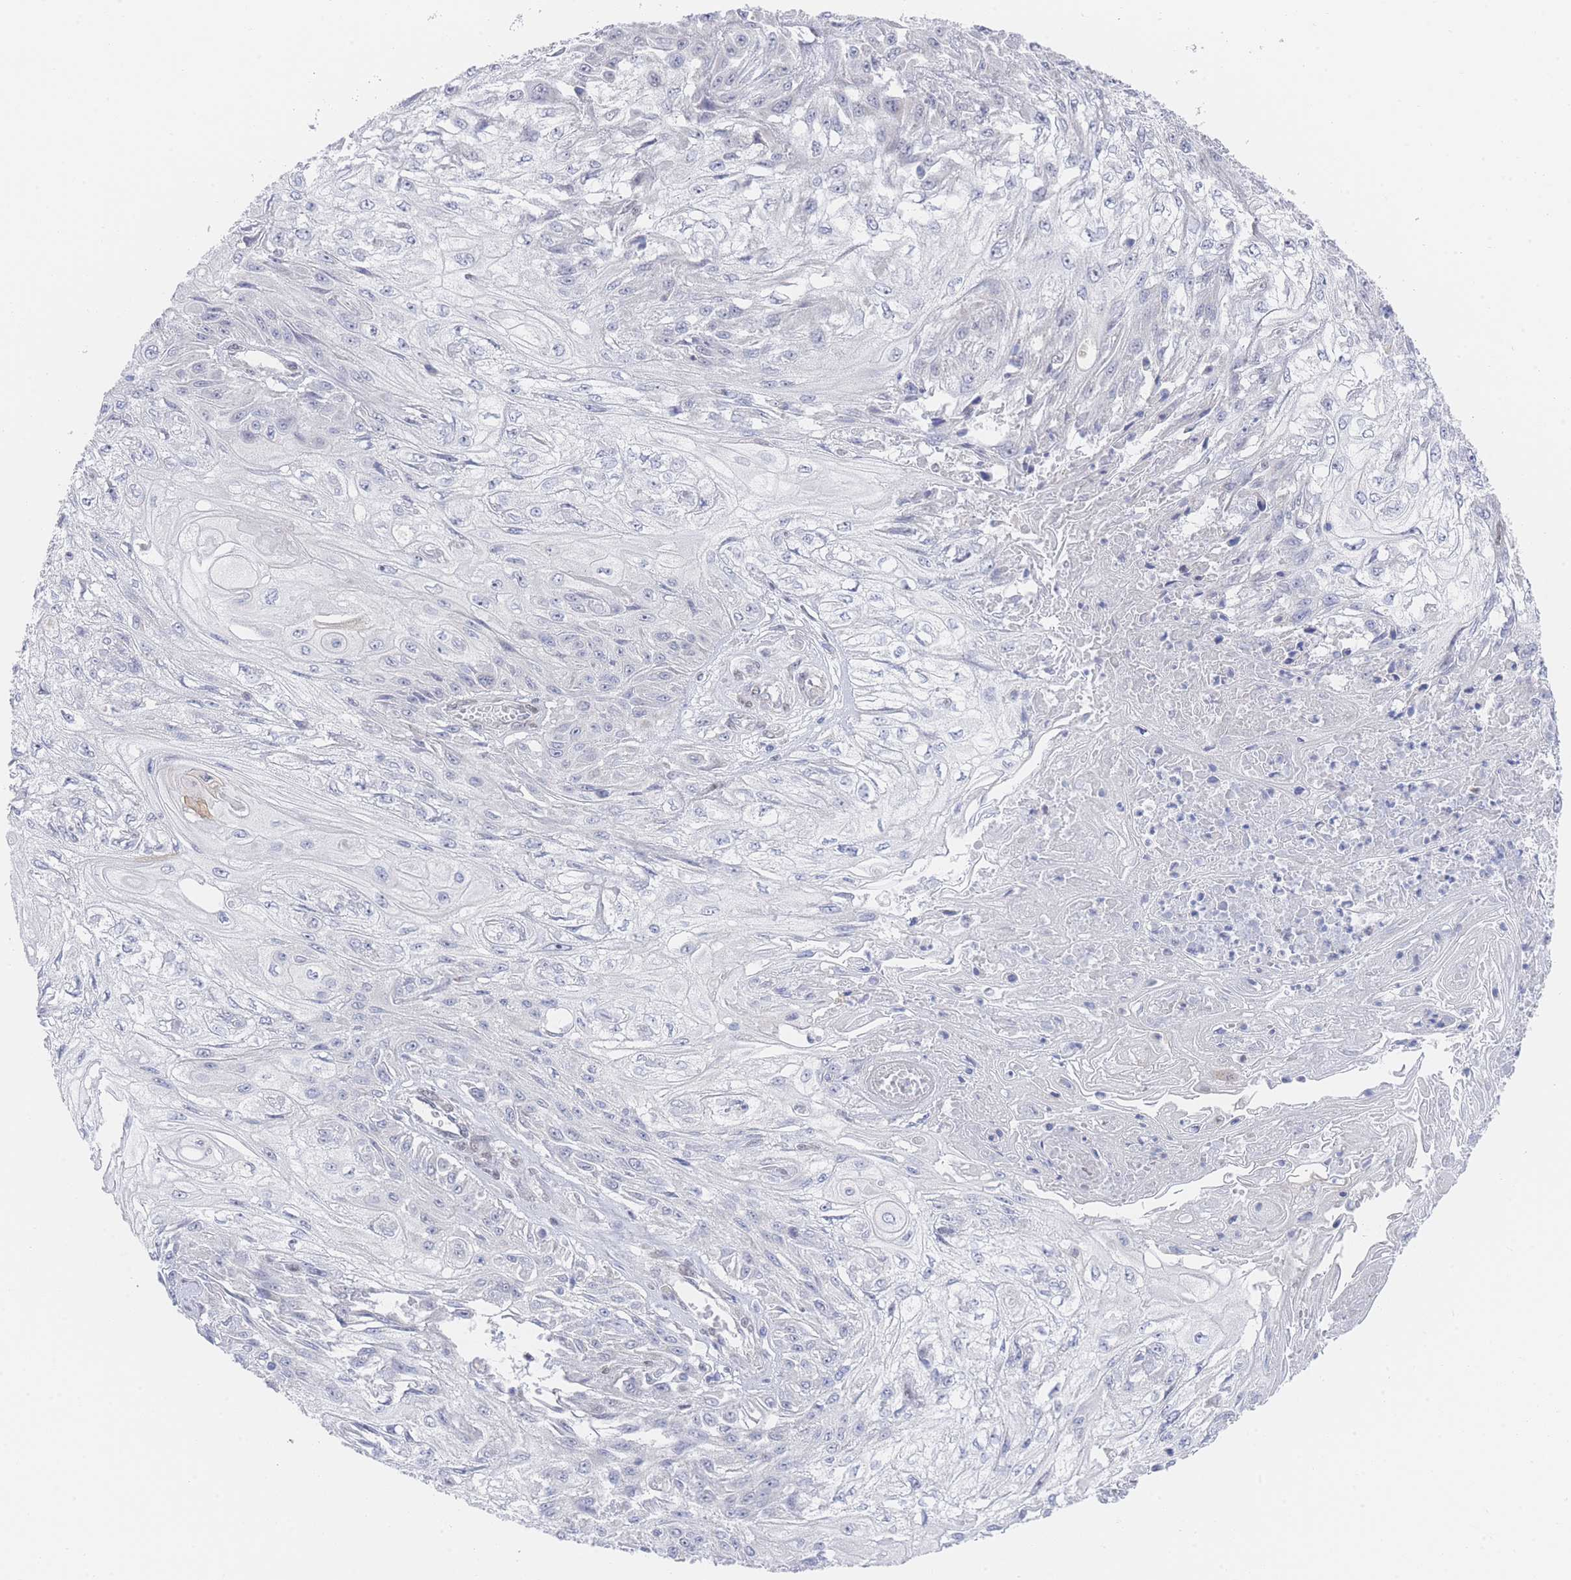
{"staining": {"intensity": "negative", "quantity": "none", "location": "none"}, "tissue": "skin cancer", "cell_type": "Tumor cells", "image_type": "cancer", "snomed": [{"axis": "morphology", "description": "Squamous cell carcinoma, NOS"}, {"axis": "morphology", "description": "Squamous cell carcinoma, metastatic, NOS"}, {"axis": "topography", "description": "Skin"}, {"axis": "topography", "description": "Lymph node"}], "caption": "Histopathology image shows no significant protein positivity in tumor cells of metastatic squamous cell carcinoma (skin).", "gene": "ZNF142", "patient": {"sex": "male", "age": 75}}